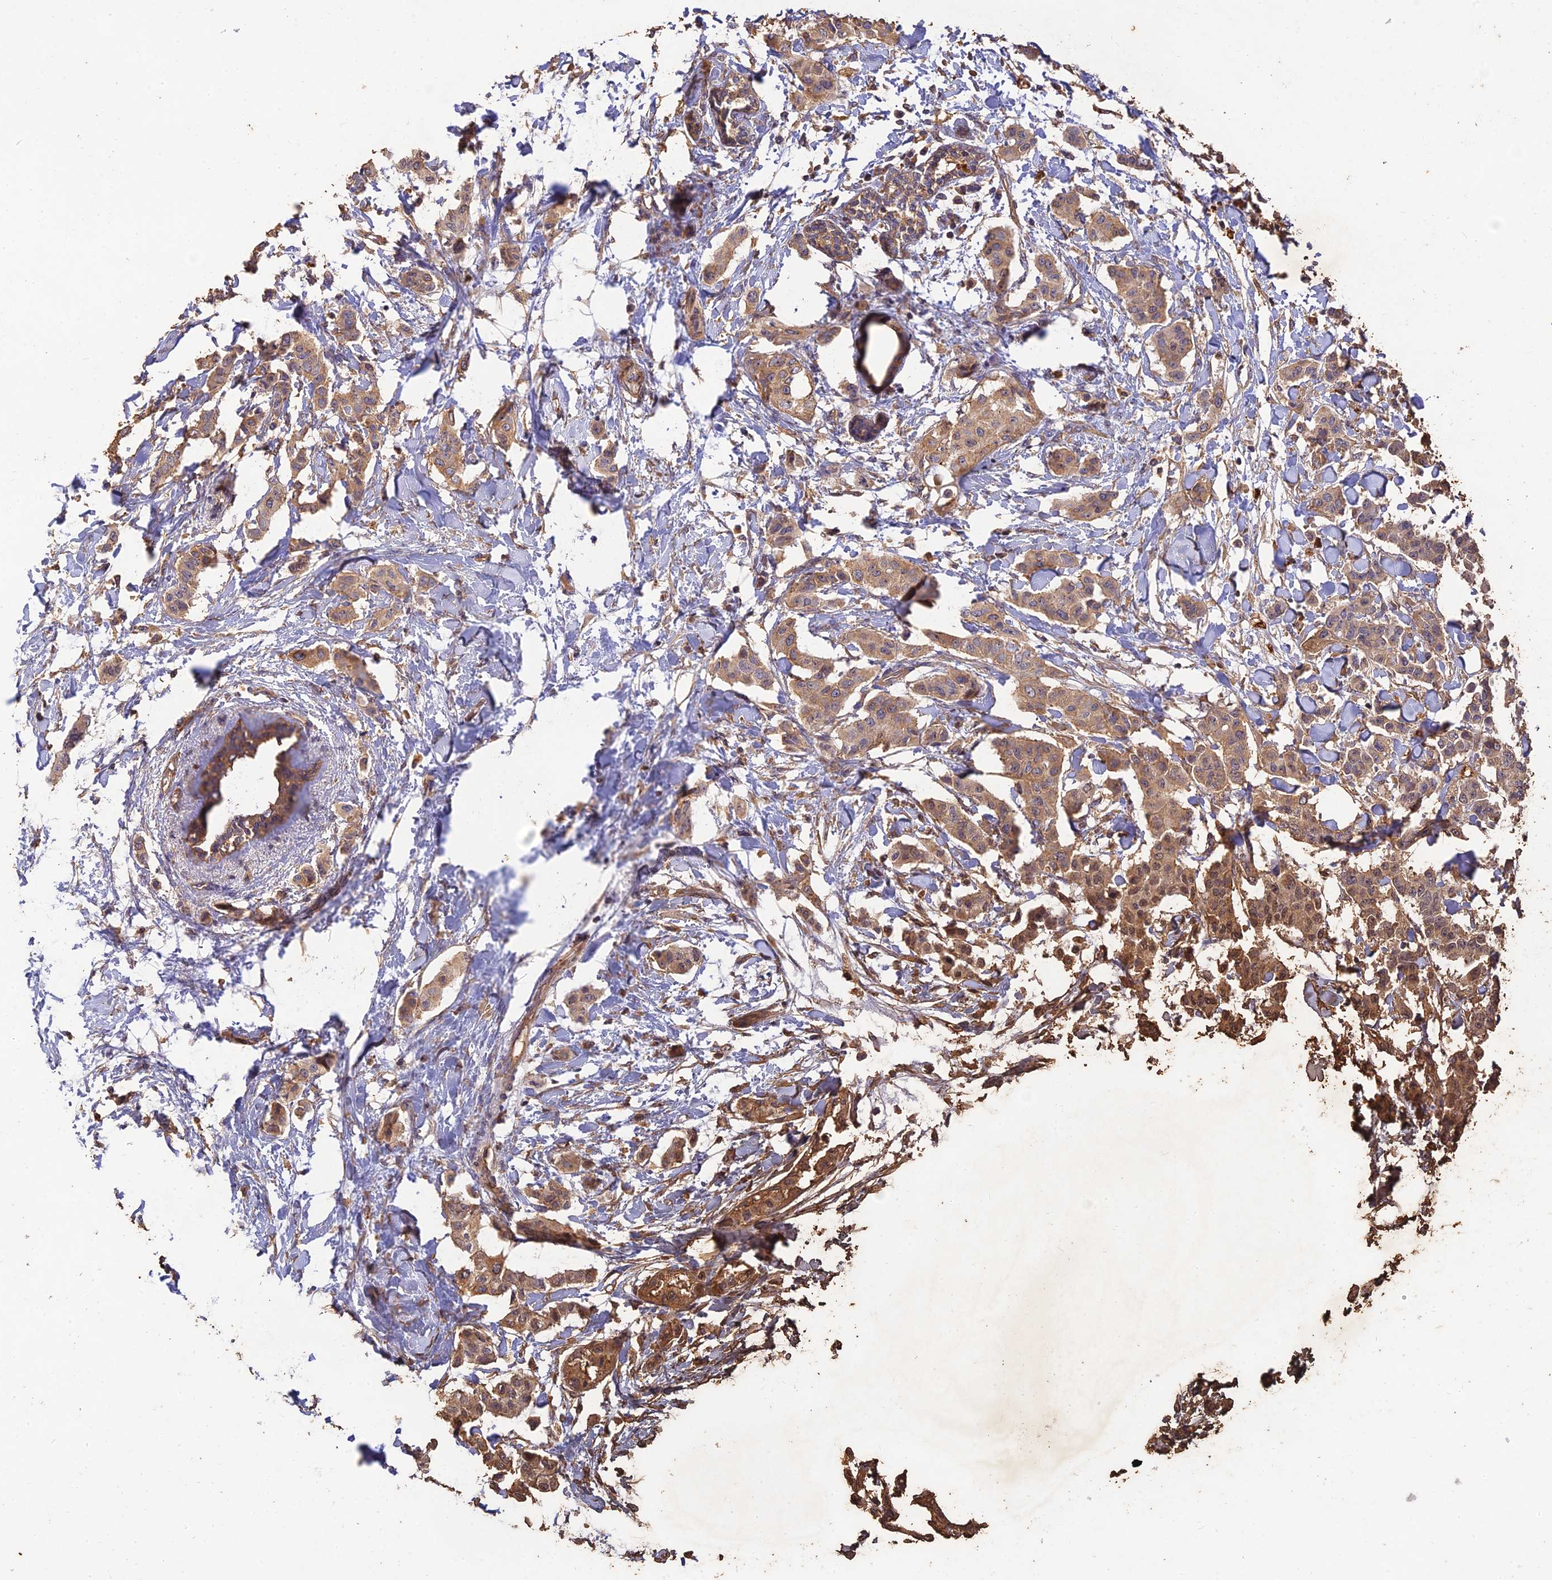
{"staining": {"intensity": "moderate", "quantity": ">75%", "location": "cytoplasmic/membranous"}, "tissue": "breast cancer", "cell_type": "Tumor cells", "image_type": "cancer", "snomed": [{"axis": "morphology", "description": "Duct carcinoma"}, {"axis": "topography", "description": "Breast"}], "caption": "Protein staining of breast intraductal carcinoma tissue displays moderate cytoplasmic/membranous staining in approximately >75% of tumor cells.", "gene": "ACSM5", "patient": {"sex": "female", "age": 40}}